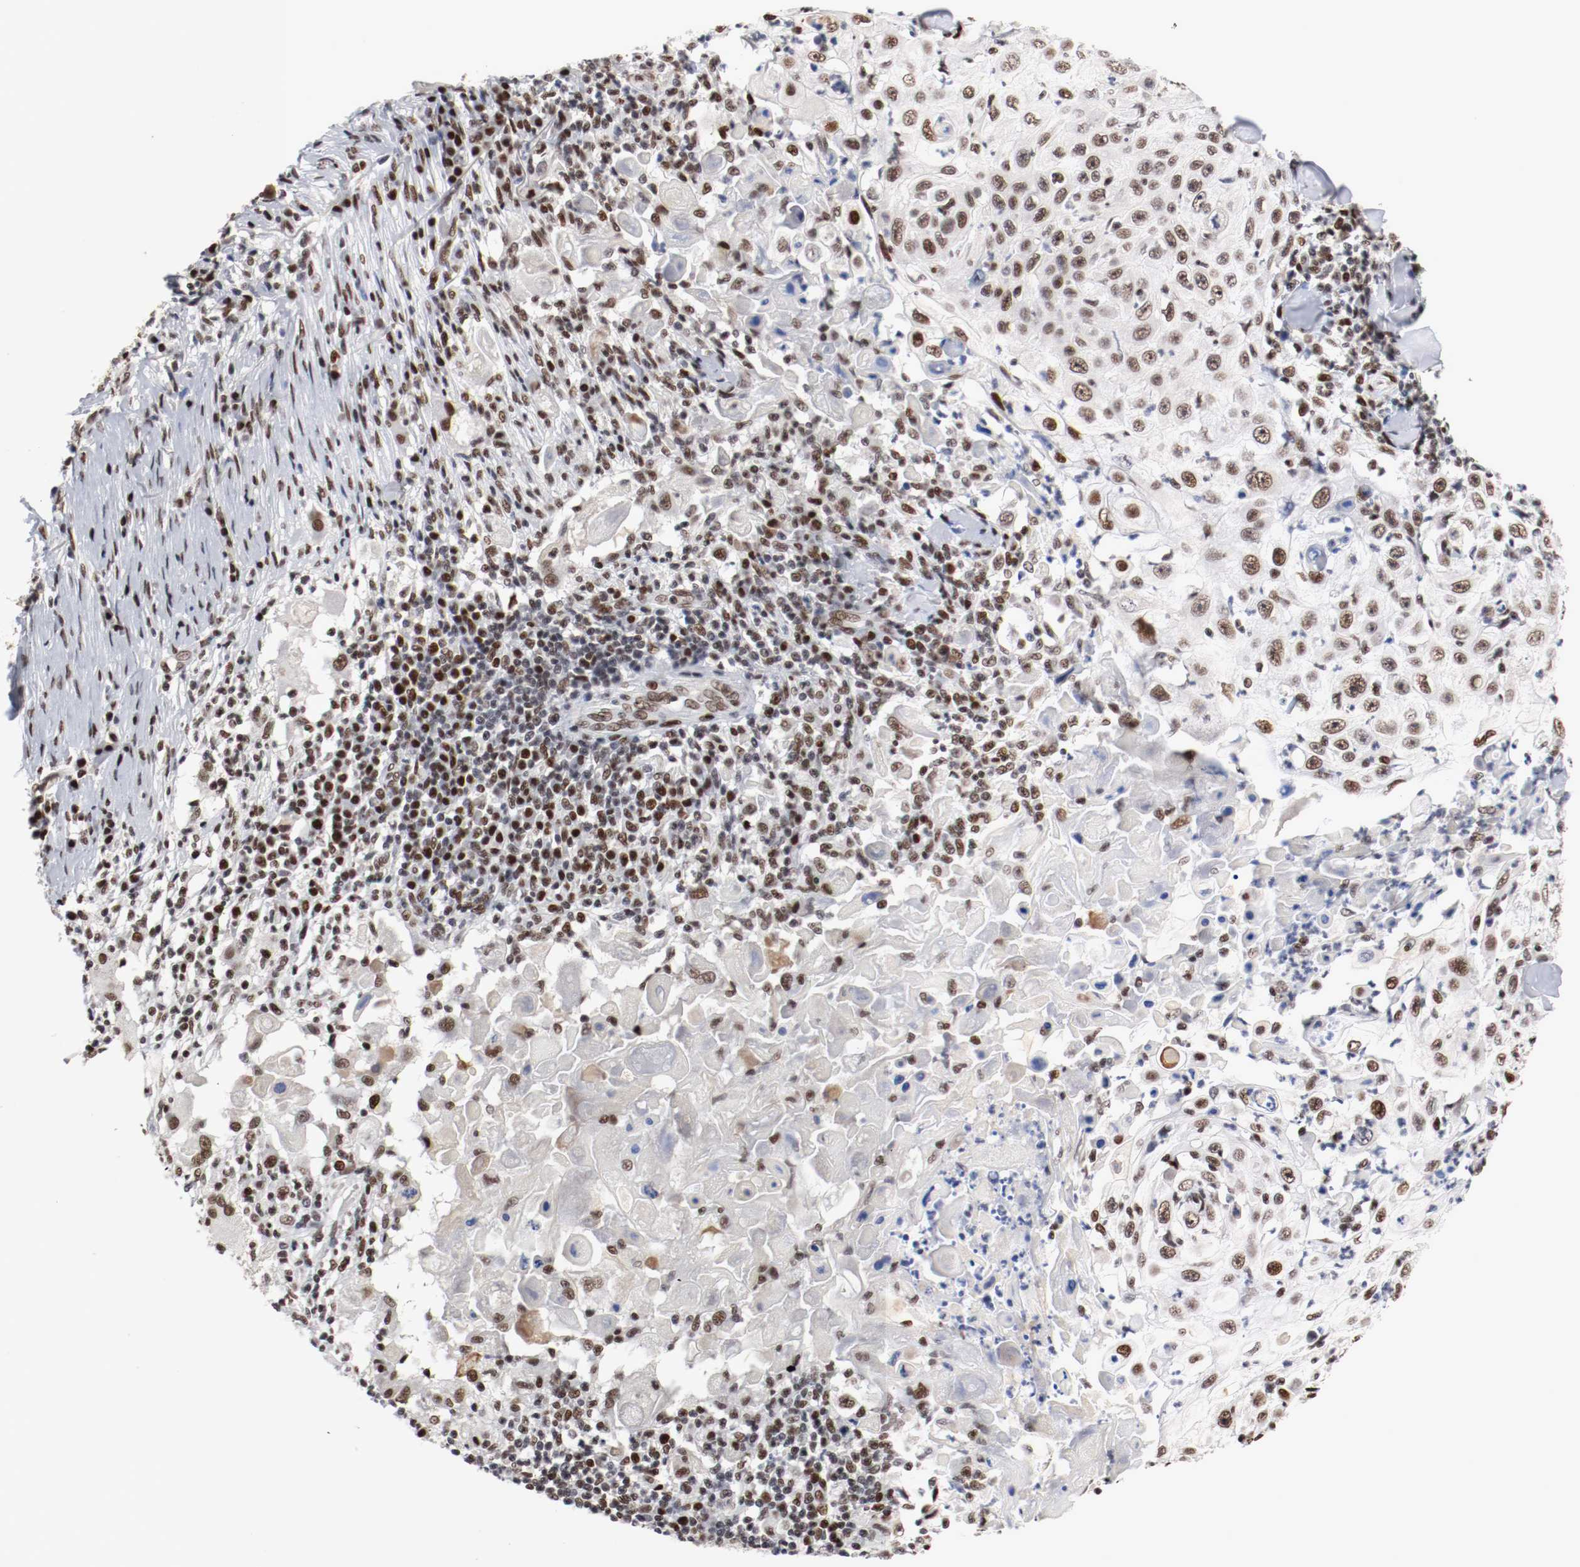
{"staining": {"intensity": "strong", "quantity": ">75%", "location": "nuclear"}, "tissue": "skin cancer", "cell_type": "Tumor cells", "image_type": "cancer", "snomed": [{"axis": "morphology", "description": "Squamous cell carcinoma, NOS"}, {"axis": "topography", "description": "Skin"}], "caption": "Skin cancer (squamous cell carcinoma) stained with a protein marker shows strong staining in tumor cells.", "gene": "MEF2D", "patient": {"sex": "male", "age": 86}}